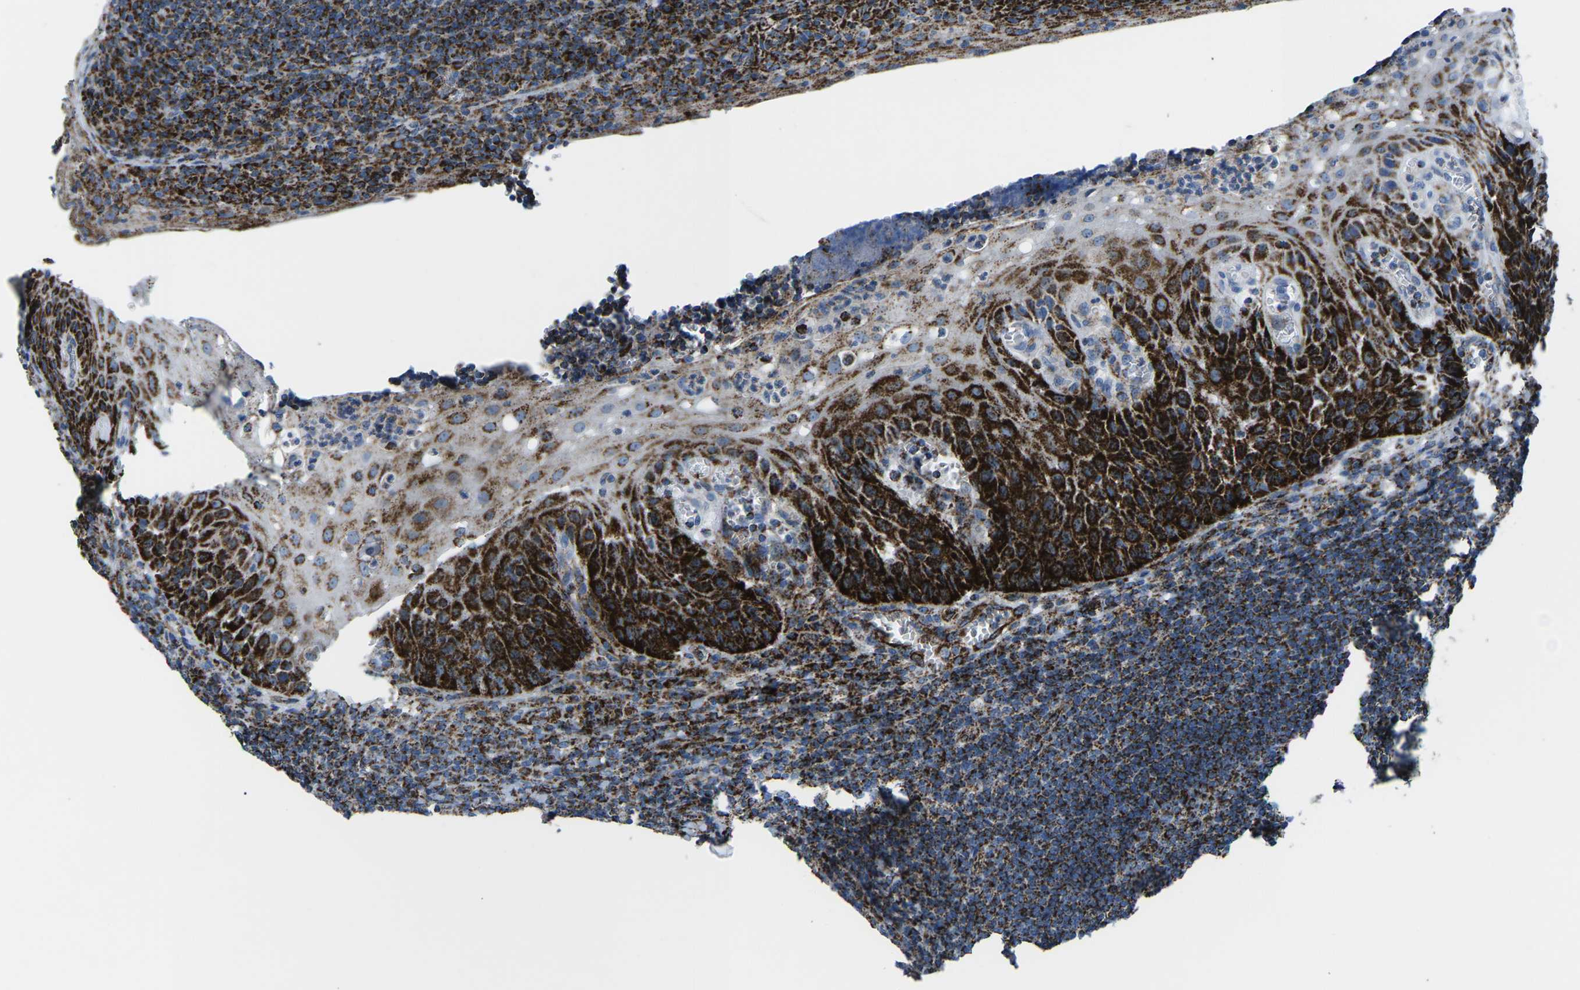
{"staining": {"intensity": "strong", "quantity": ">75%", "location": "cytoplasmic/membranous"}, "tissue": "tonsil", "cell_type": "Germinal center cells", "image_type": "normal", "snomed": [{"axis": "morphology", "description": "Normal tissue, NOS"}, {"axis": "topography", "description": "Tonsil"}], "caption": "The immunohistochemical stain shows strong cytoplasmic/membranous expression in germinal center cells of unremarkable tonsil. The staining was performed using DAB to visualize the protein expression in brown, while the nuclei were stained in blue with hematoxylin (Magnification: 20x).", "gene": "MT", "patient": {"sex": "male", "age": 37}}